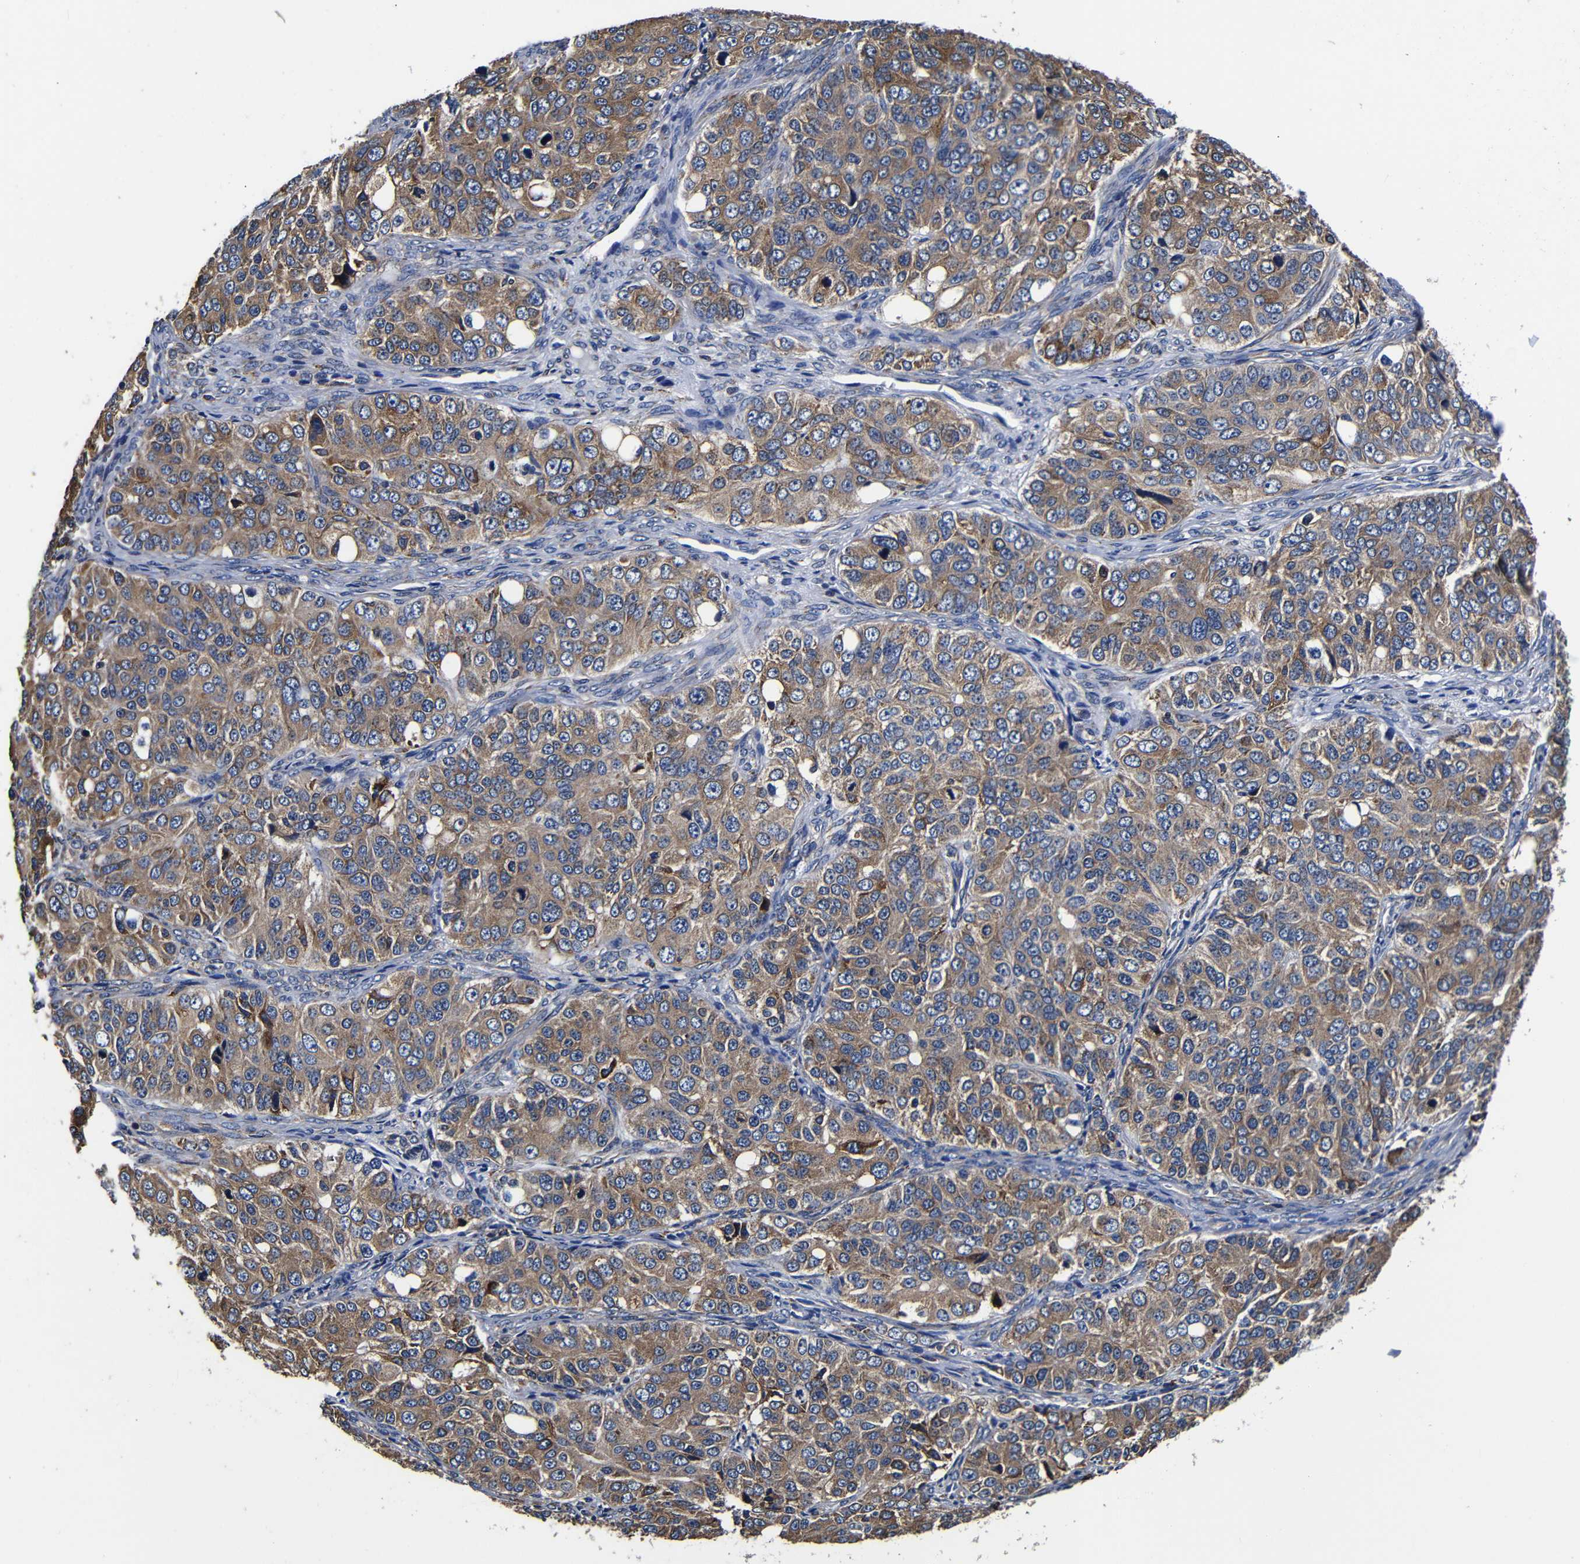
{"staining": {"intensity": "moderate", "quantity": ">75%", "location": "cytoplasmic/membranous"}, "tissue": "ovarian cancer", "cell_type": "Tumor cells", "image_type": "cancer", "snomed": [{"axis": "morphology", "description": "Carcinoma, endometroid"}, {"axis": "topography", "description": "Ovary"}], "caption": "Brown immunohistochemical staining in endometroid carcinoma (ovarian) exhibits moderate cytoplasmic/membranous positivity in approximately >75% of tumor cells.", "gene": "SCN9A", "patient": {"sex": "female", "age": 51}}